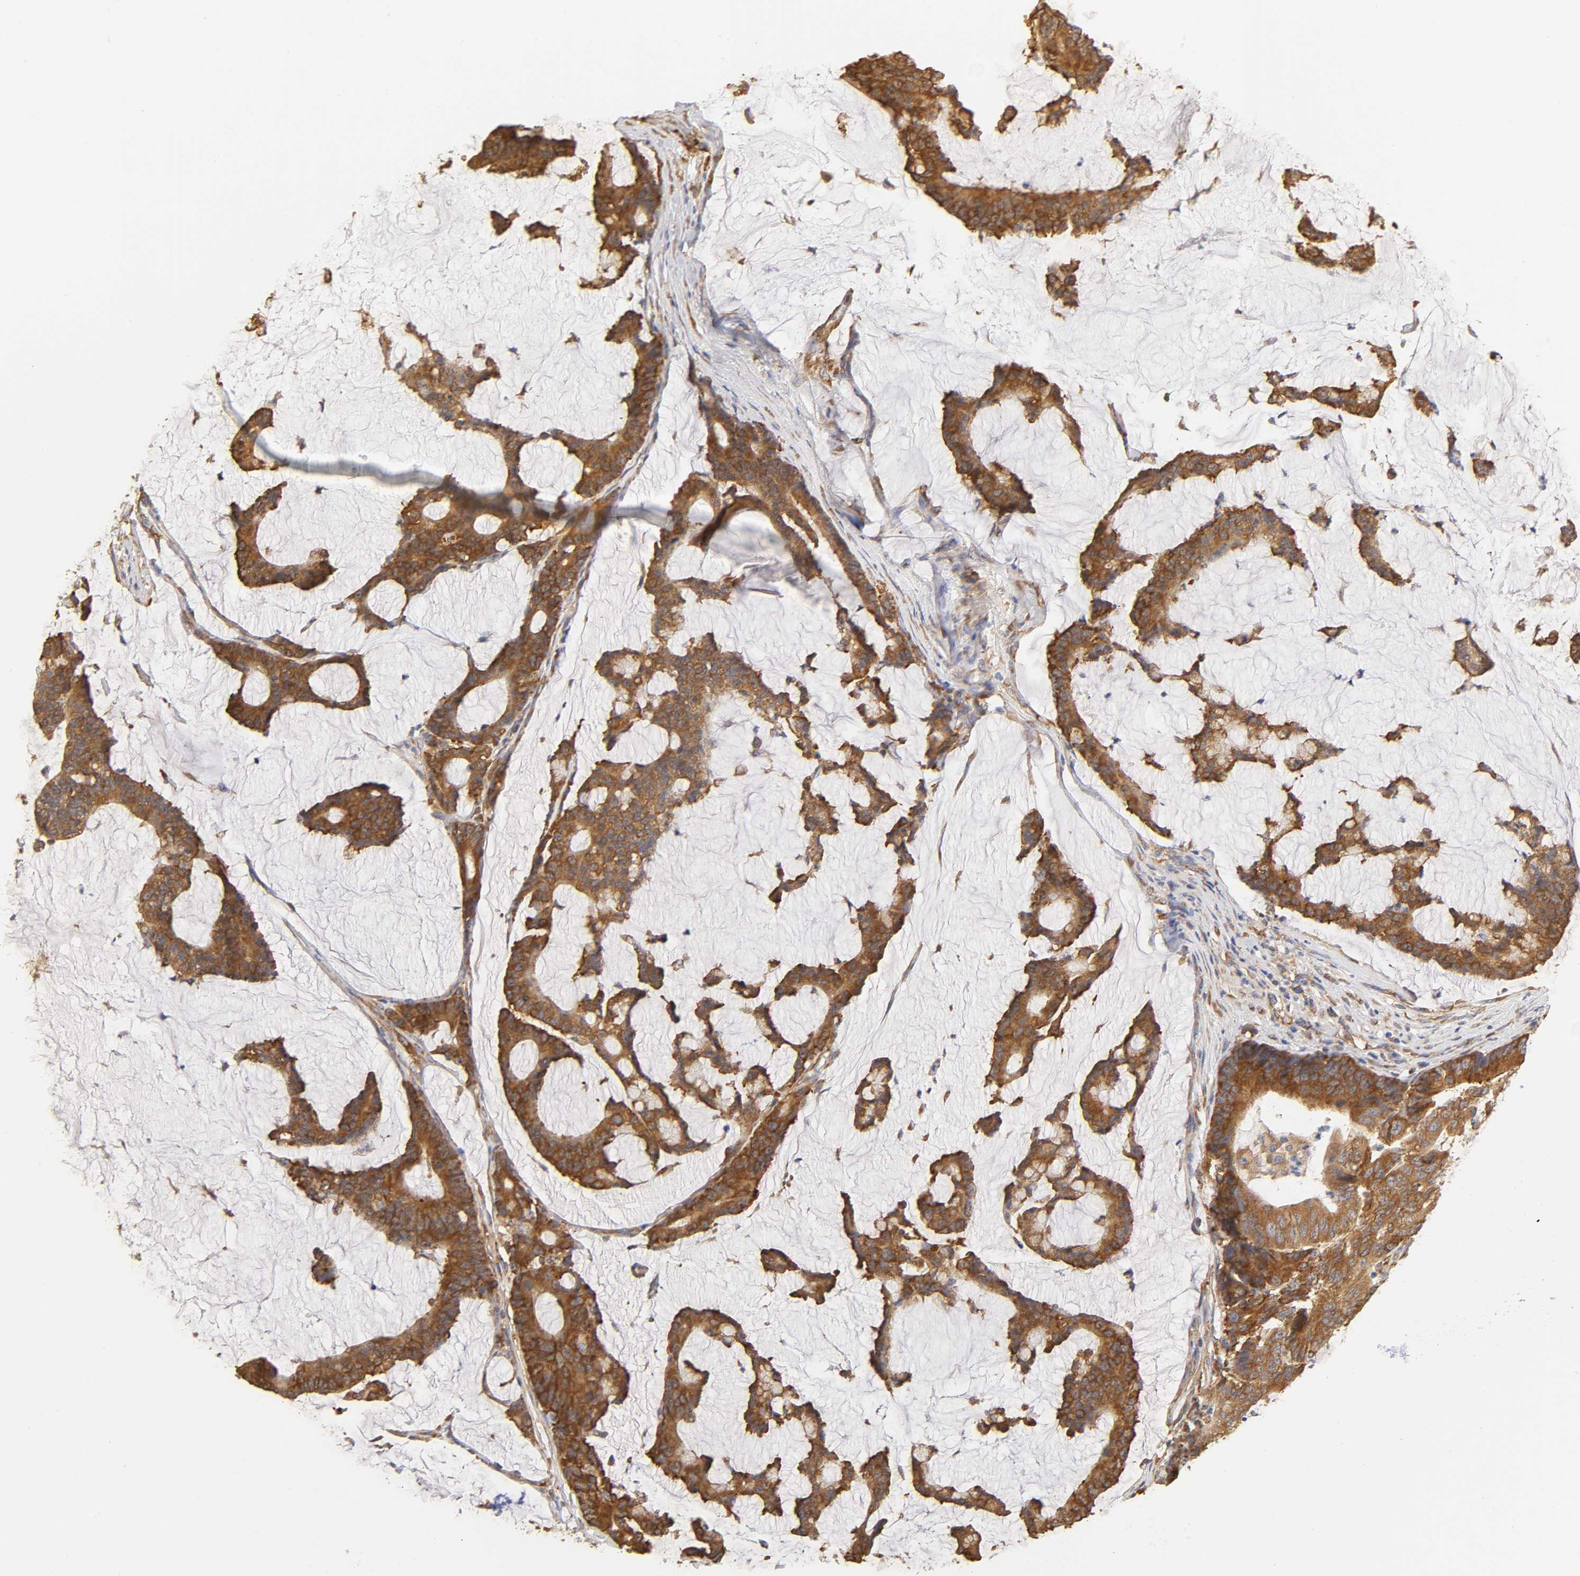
{"staining": {"intensity": "strong", "quantity": ">75%", "location": "cytoplasmic/membranous"}, "tissue": "colorectal cancer", "cell_type": "Tumor cells", "image_type": "cancer", "snomed": [{"axis": "morphology", "description": "Adenocarcinoma, NOS"}, {"axis": "topography", "description": "Colon"}], "caption": "The immunohistochemical stain shows strong cytoplasmic/membranous staining in tumor cells of adenocarcinoma (colorectal) tissue.", "gene": "RPL14", "patient": {"sex": "female", "age": 84}}